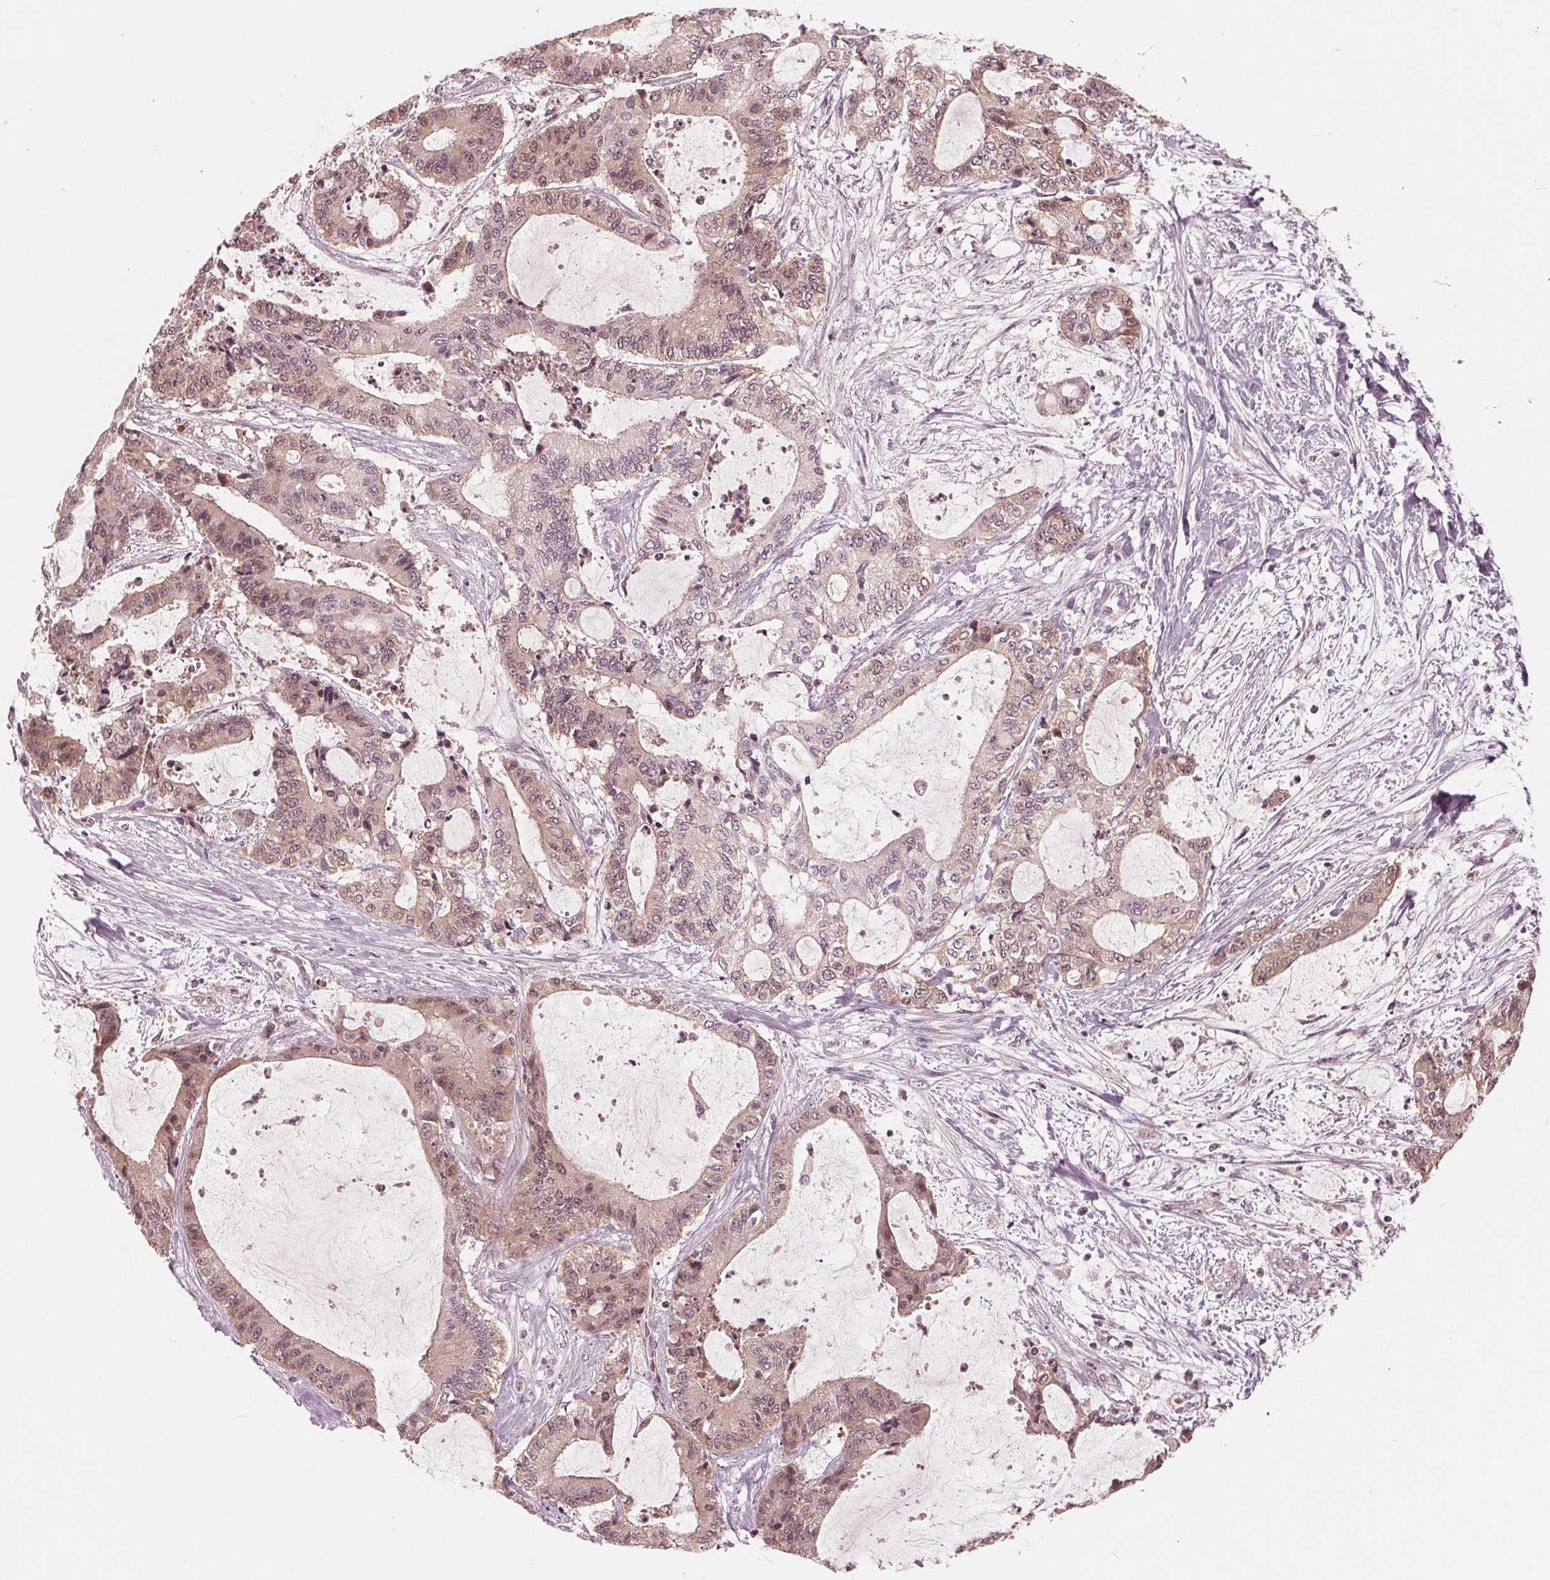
{"staining": {"intensity": "weak", "quantity": ">75%", "location": "cytoplasmic/membranous,nuclear"}, "tissue": "liver cancer", "cell_type": "Tumor cells", "image_type": "cancer", "snomed": [{"axis": "morphology", "description": "Cholangiocarcinoma"}, {"axis": "topography", "description": "Liver"}], "caption": "A brown stain labels weak cytoplasmic/membranous and nuclear staining of a protein in human liver cancer tumor cells.", "gene": "UBALD1", "patient": {"sex": "female", "age": 73}}